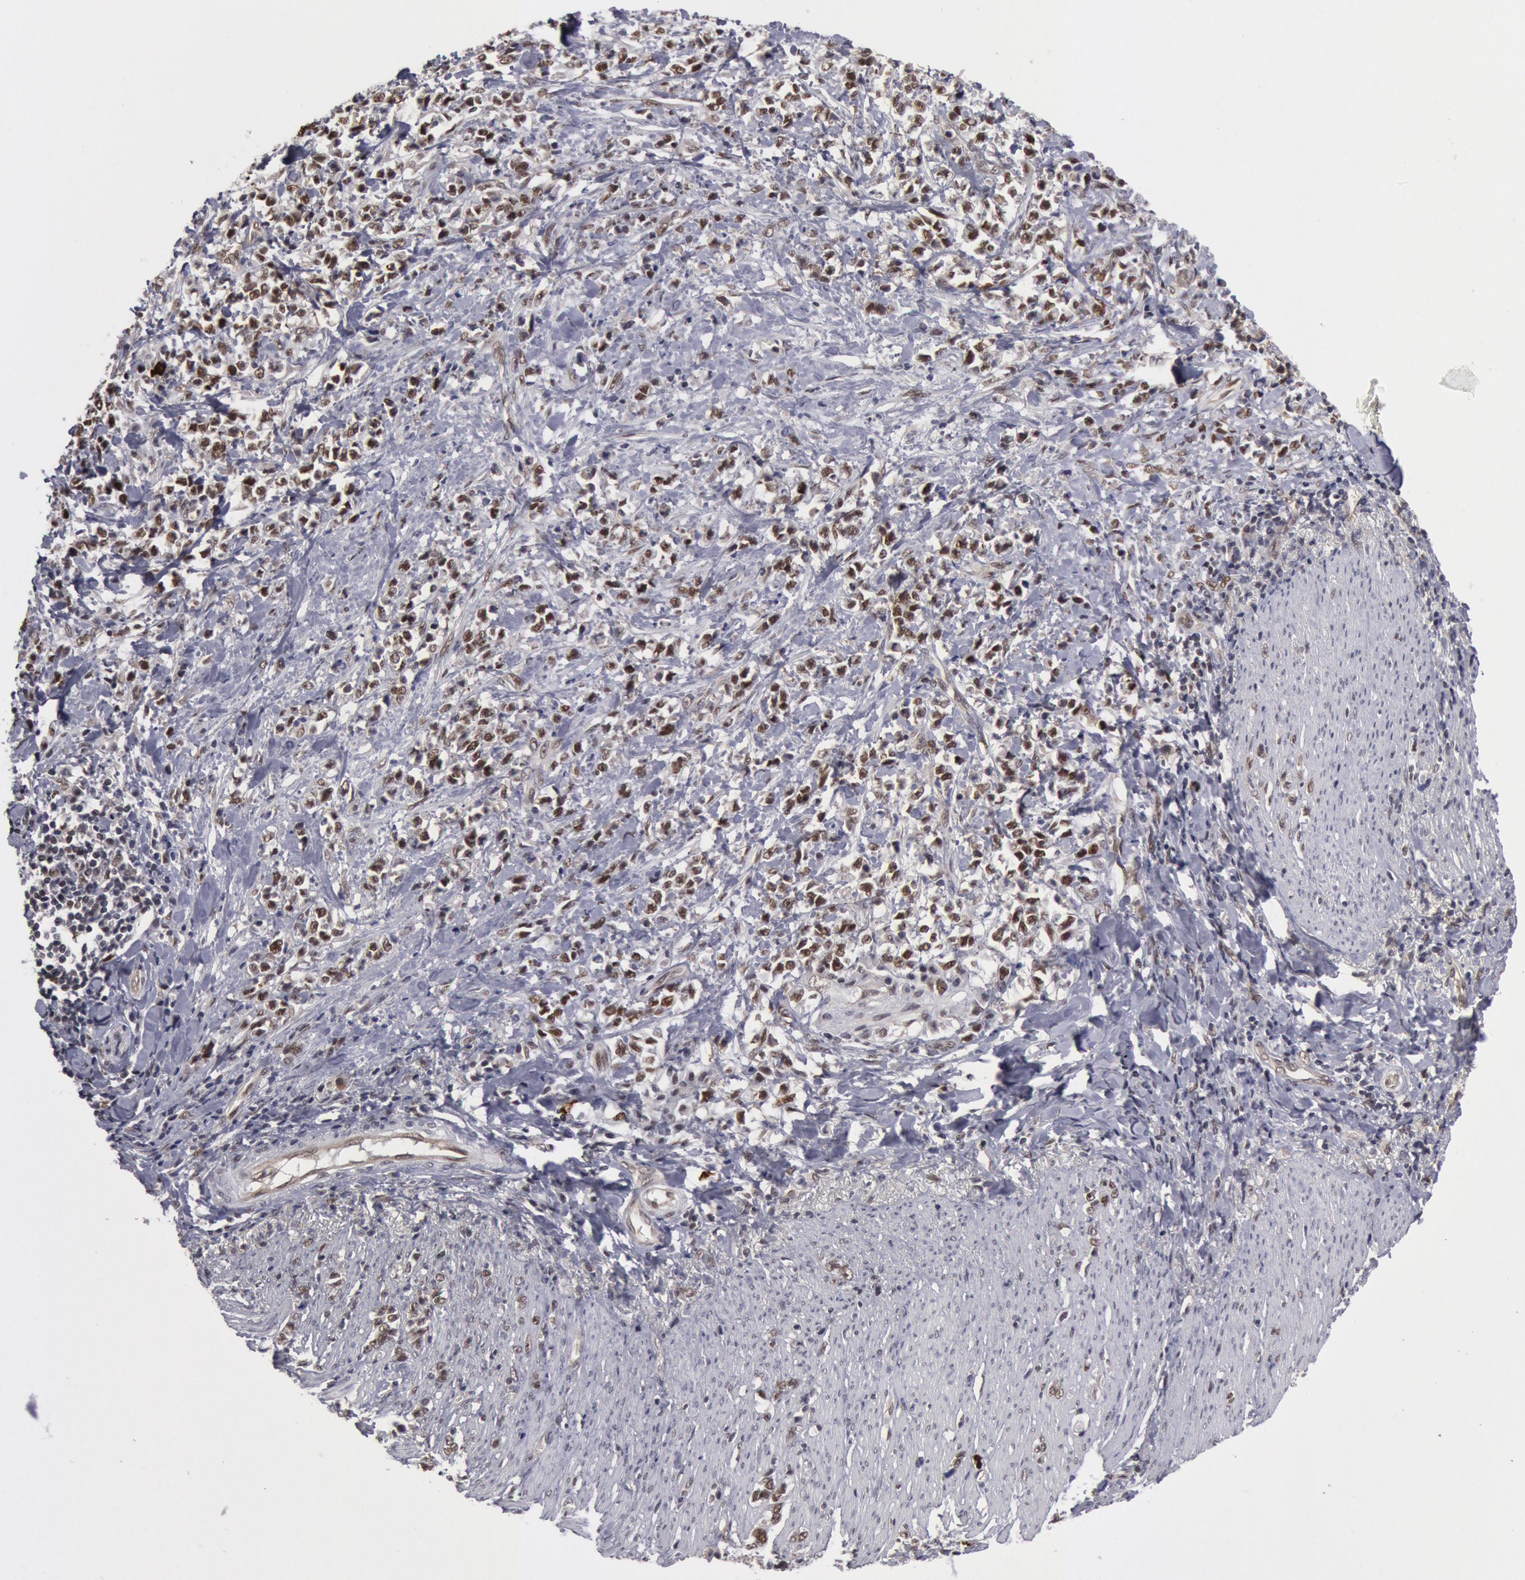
{"staining": {"intensity": "moderate", "quantity": "25%-75%", "location": "nuclear"}, "tissue": "stomach cancer", "cell_type": "Tumor cells", "image_type": "cancer", "snomed": [{"axis": "morphology", "description": "Adenocarcinoma, NOS"}, {"axis": "topography", "description": "Stomach, lower"}], "caption": "Immunohistochemistry (IHC) staining of stomach adenocarcinoma, which displays medium levels of moderate nuclear expression in approximately 25%-75% of tumor cells indicating moderate nuclear protein staining. The staining was performed using DAB (brown) for protein detection and nuclei were counterstained in hematoxylin (blue).", "gene": "PPP4R3B", "patient": {"sex": "male", "age": 88}}